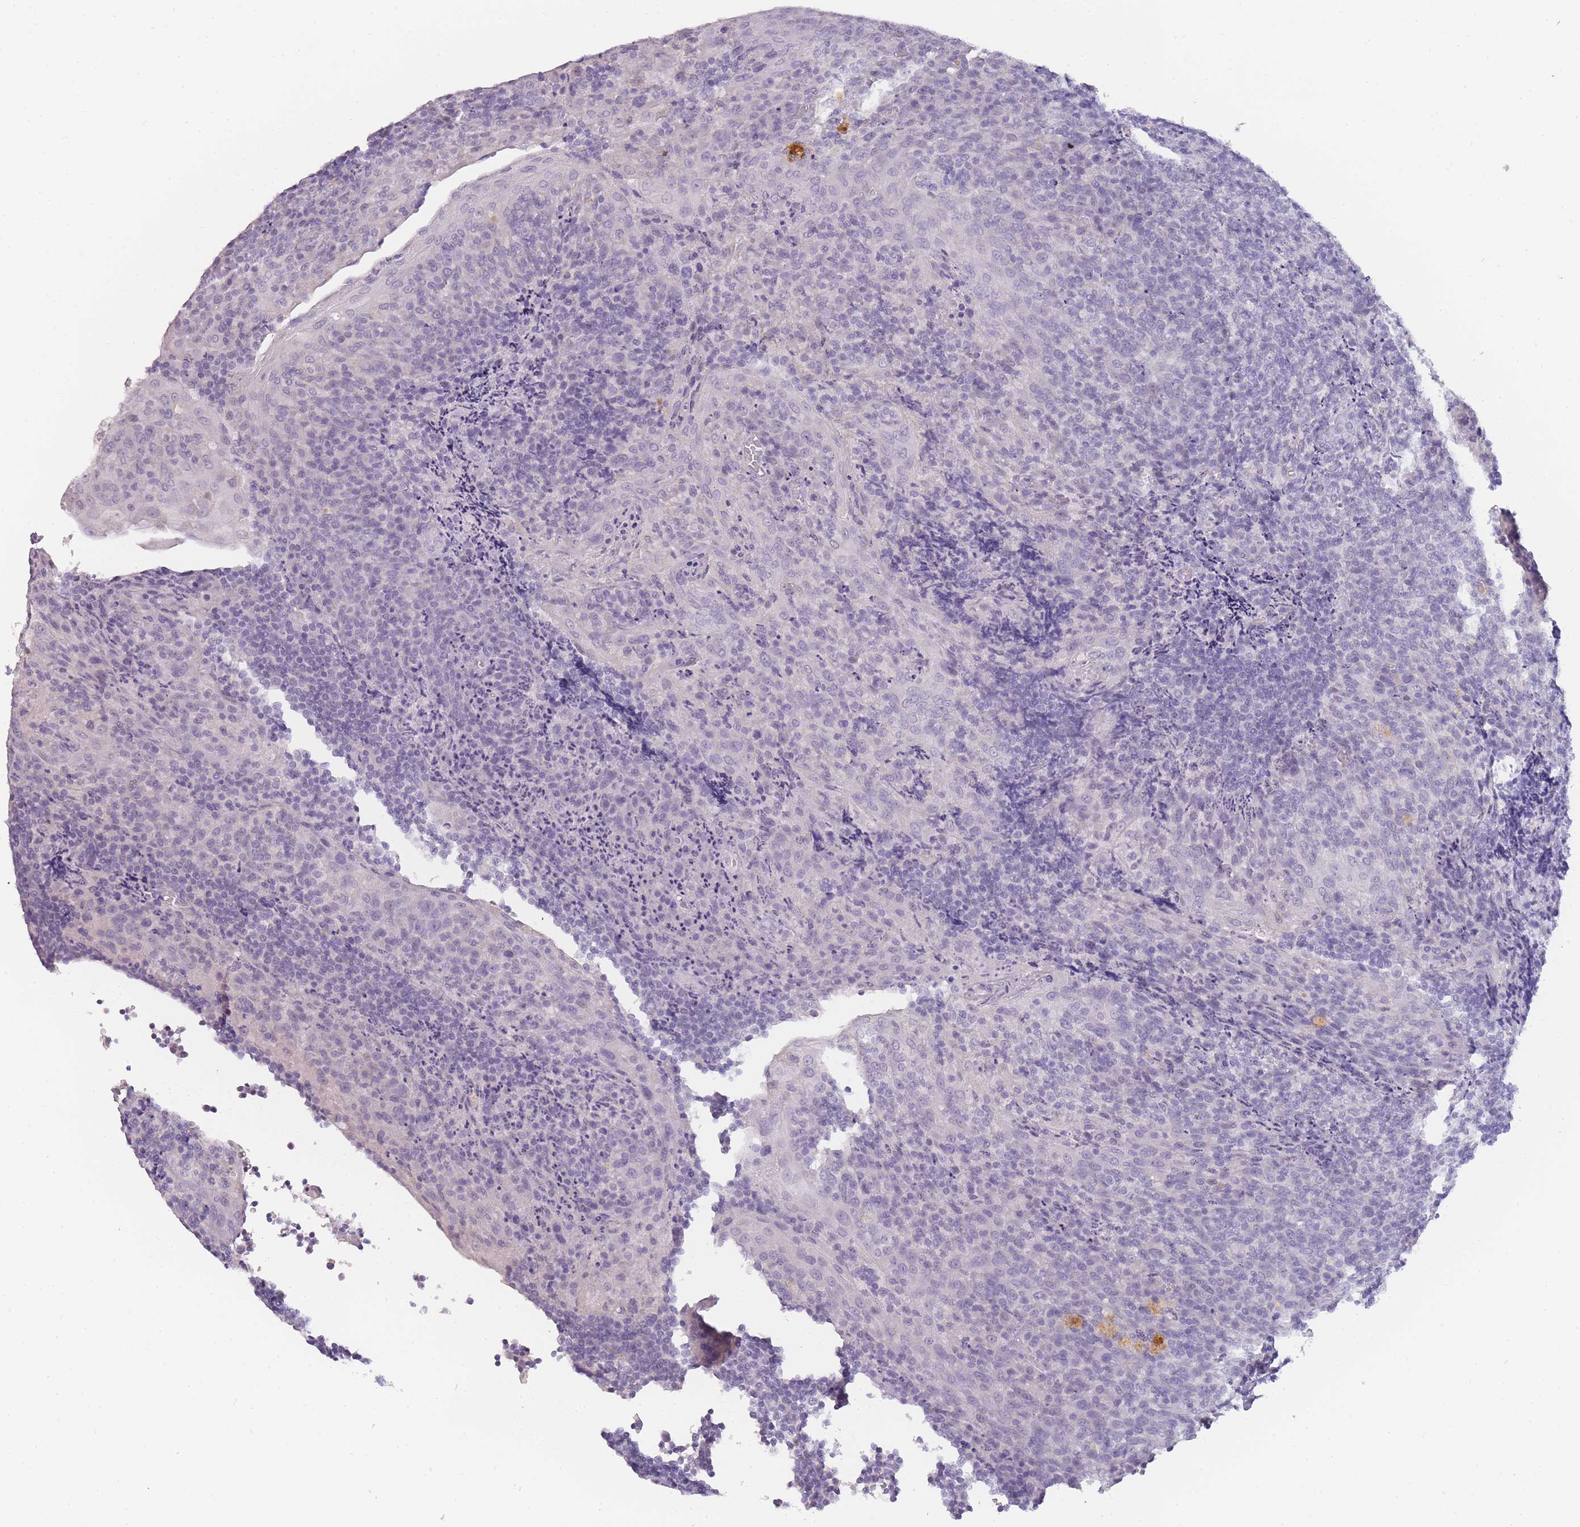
{"staining": {"intensity": "negative", "quantity": "none", "location": "none"}, "tissue": "tonsil", "cell_type": "Germinal center cells", "image_type": "normal", "snomed": [{"axis": "morphology", "description": "Normal tissue, NOS"}, {"axis": "topography", "description": "Tonsil"}], "caption": "IHC photomicrograph of normal tonsil: tonsil stained with DAB (3,3'-diaminobenzidine) exhibits no significant protein positivity in germinal center cells. (DAB IHC with hematoxylin counter stain).", "gene": "INS", "patient": {"sex": "male", "age": 17}}